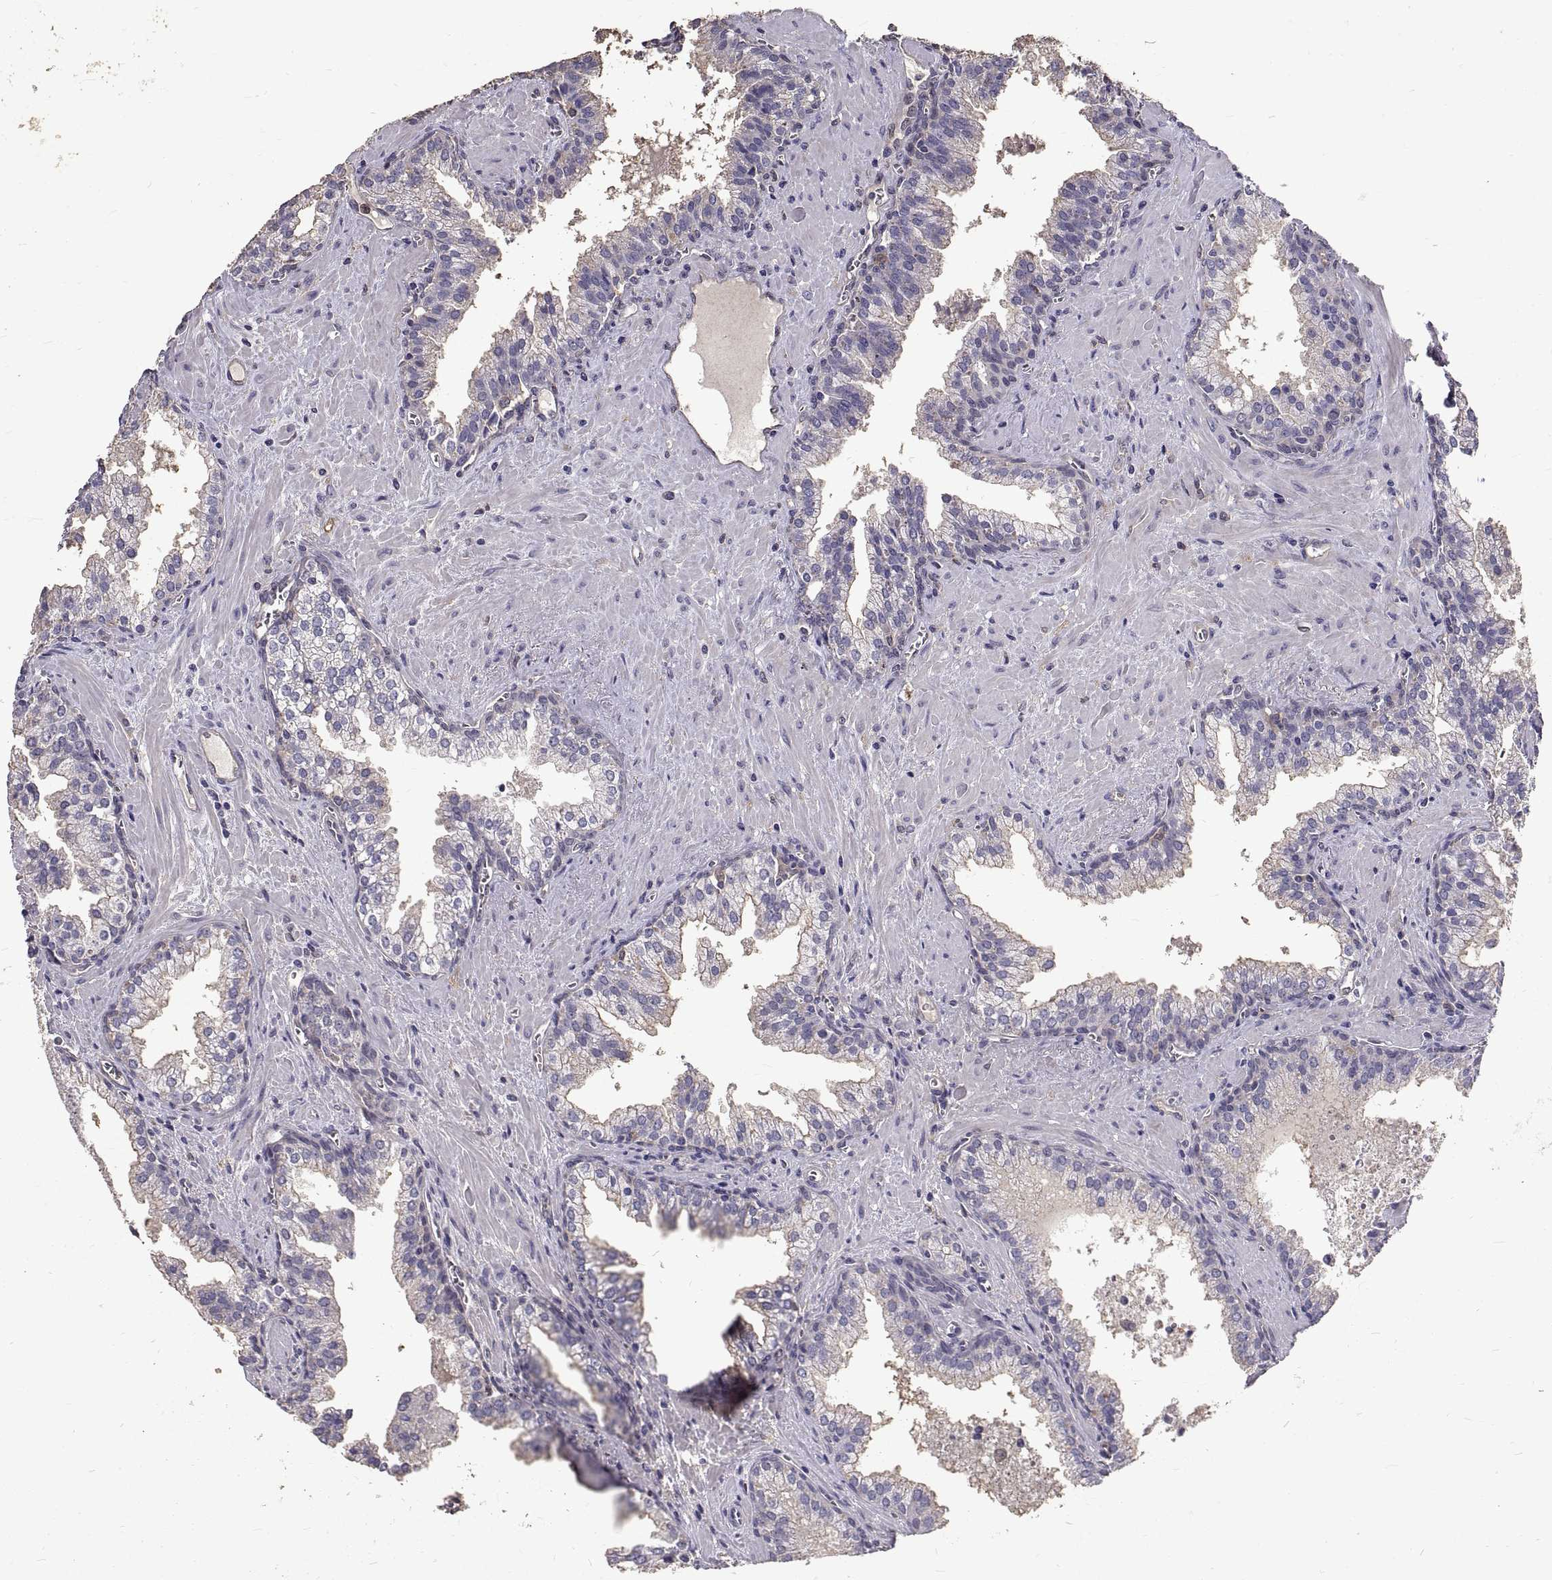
{"staining": {"intensity": "negative", "quantity": "none", "location": "none"}, "tissue": "prostate cancer", "cell_type": "Tumor cells", "image_type": "cancer", "snomed": [{"axis": "morphology", "description": "Adenocarcinoma, High grade"}, {"axis": "topography", "description": "Prostate"}], "caption": "An image of prostate cancer stained for a protein shows no brown staining in tumor cells. (DAB (3,3'-diaminobenzidine) immunohistochemistry visualized using brightfield microscopy, high magnification).", "gene": "PEA15", "patient": {"sex": "male", "age": 68}}